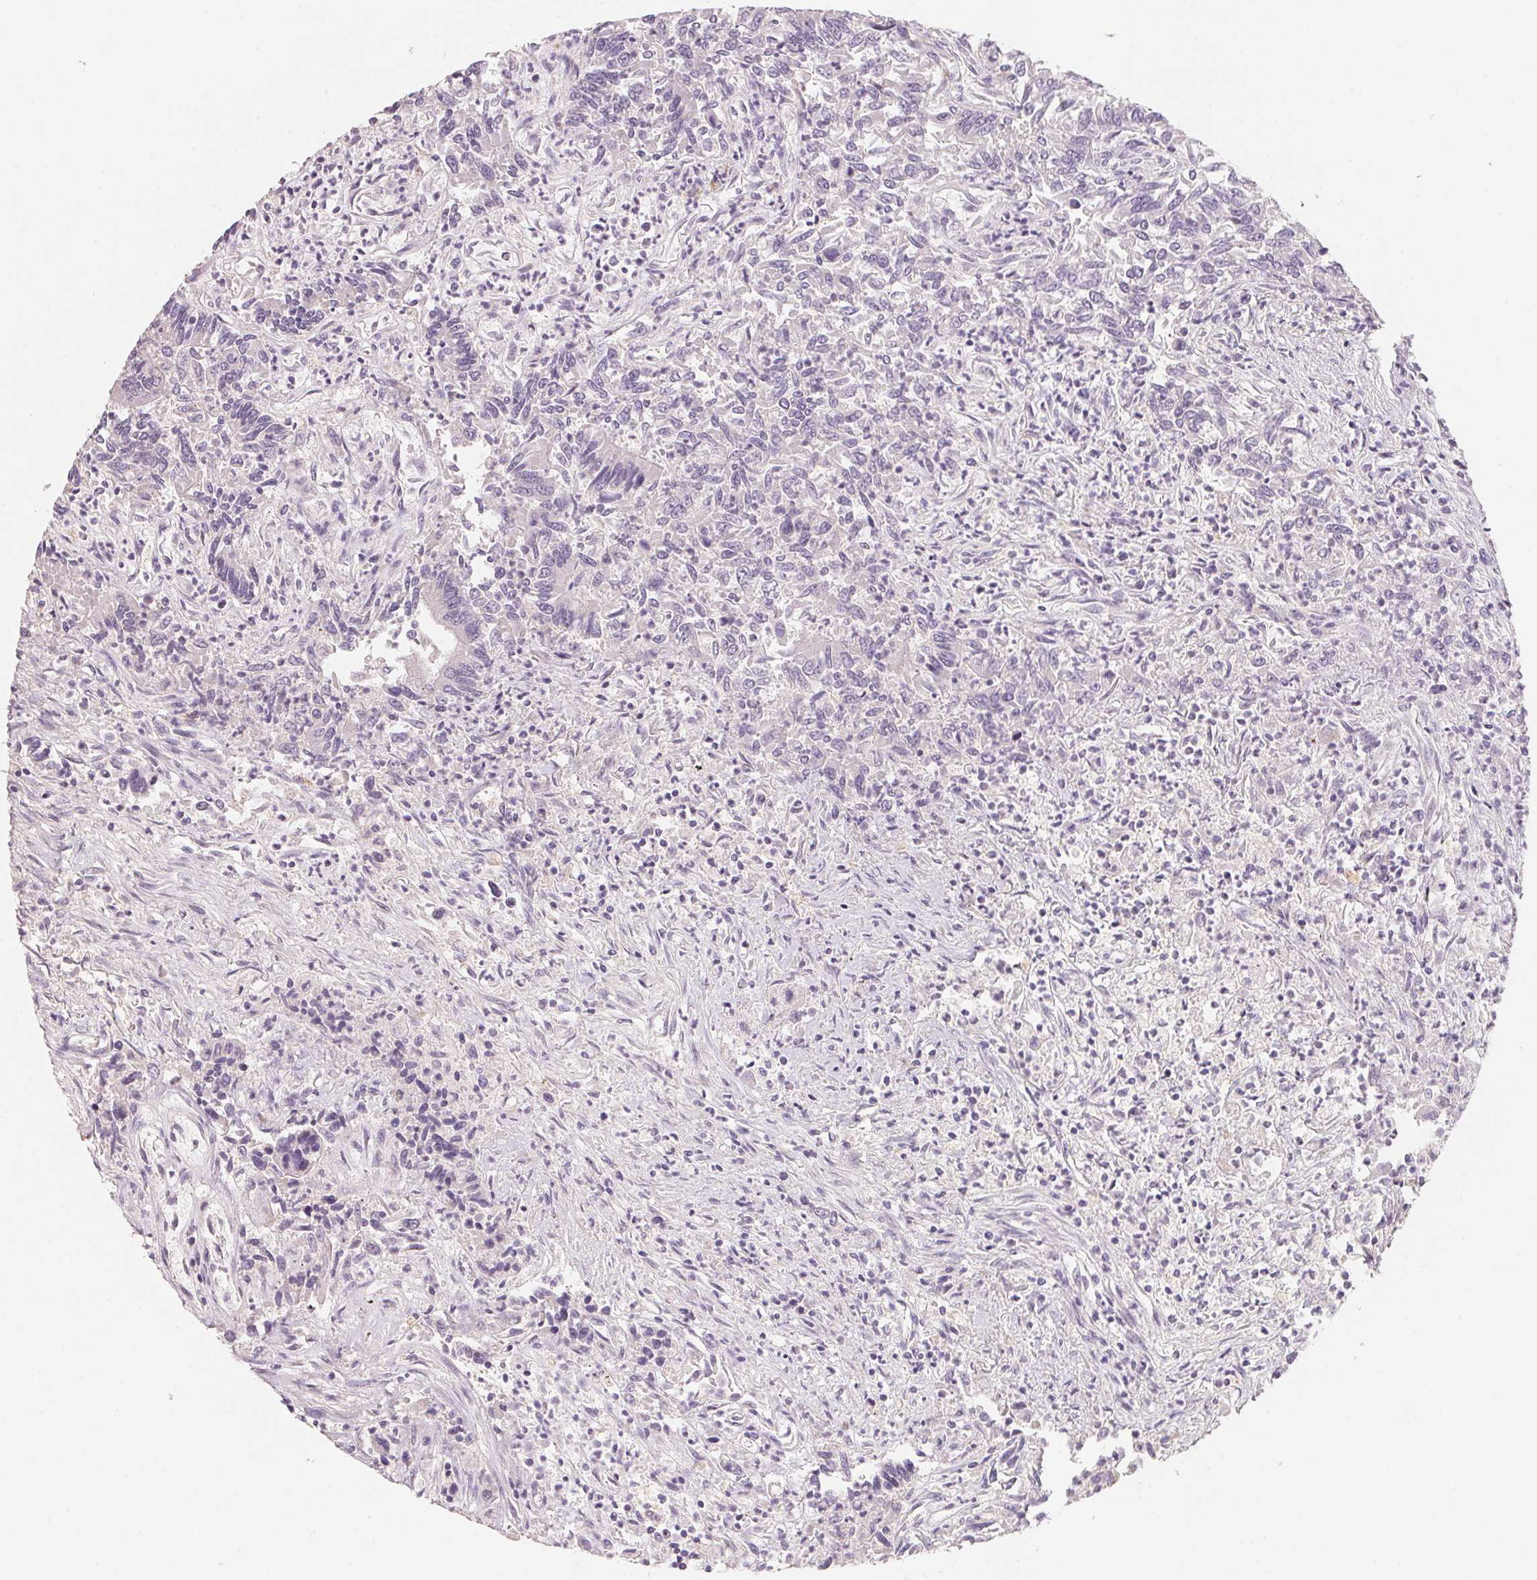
{"staining": {"intensity": "negative", "quantity": "none", "location": "none"}, "tissue": "colorectal cancer", "cell_type": "Tumor cells", "image_type": "cancer", "snomed": [{"axis": "morphology", "description": "Adenocarcinoma, NOS"}, {"axis": "topography", "description": "Colon"}], "caption": "DAB (3,3'-diaminobenzidine) immunohistochemical staining of colorectal adenocarcinoma demonstrates no significant expression in tumor cells.", "gene": "TREH", "patient": {"sex": "female", "age": 67}}